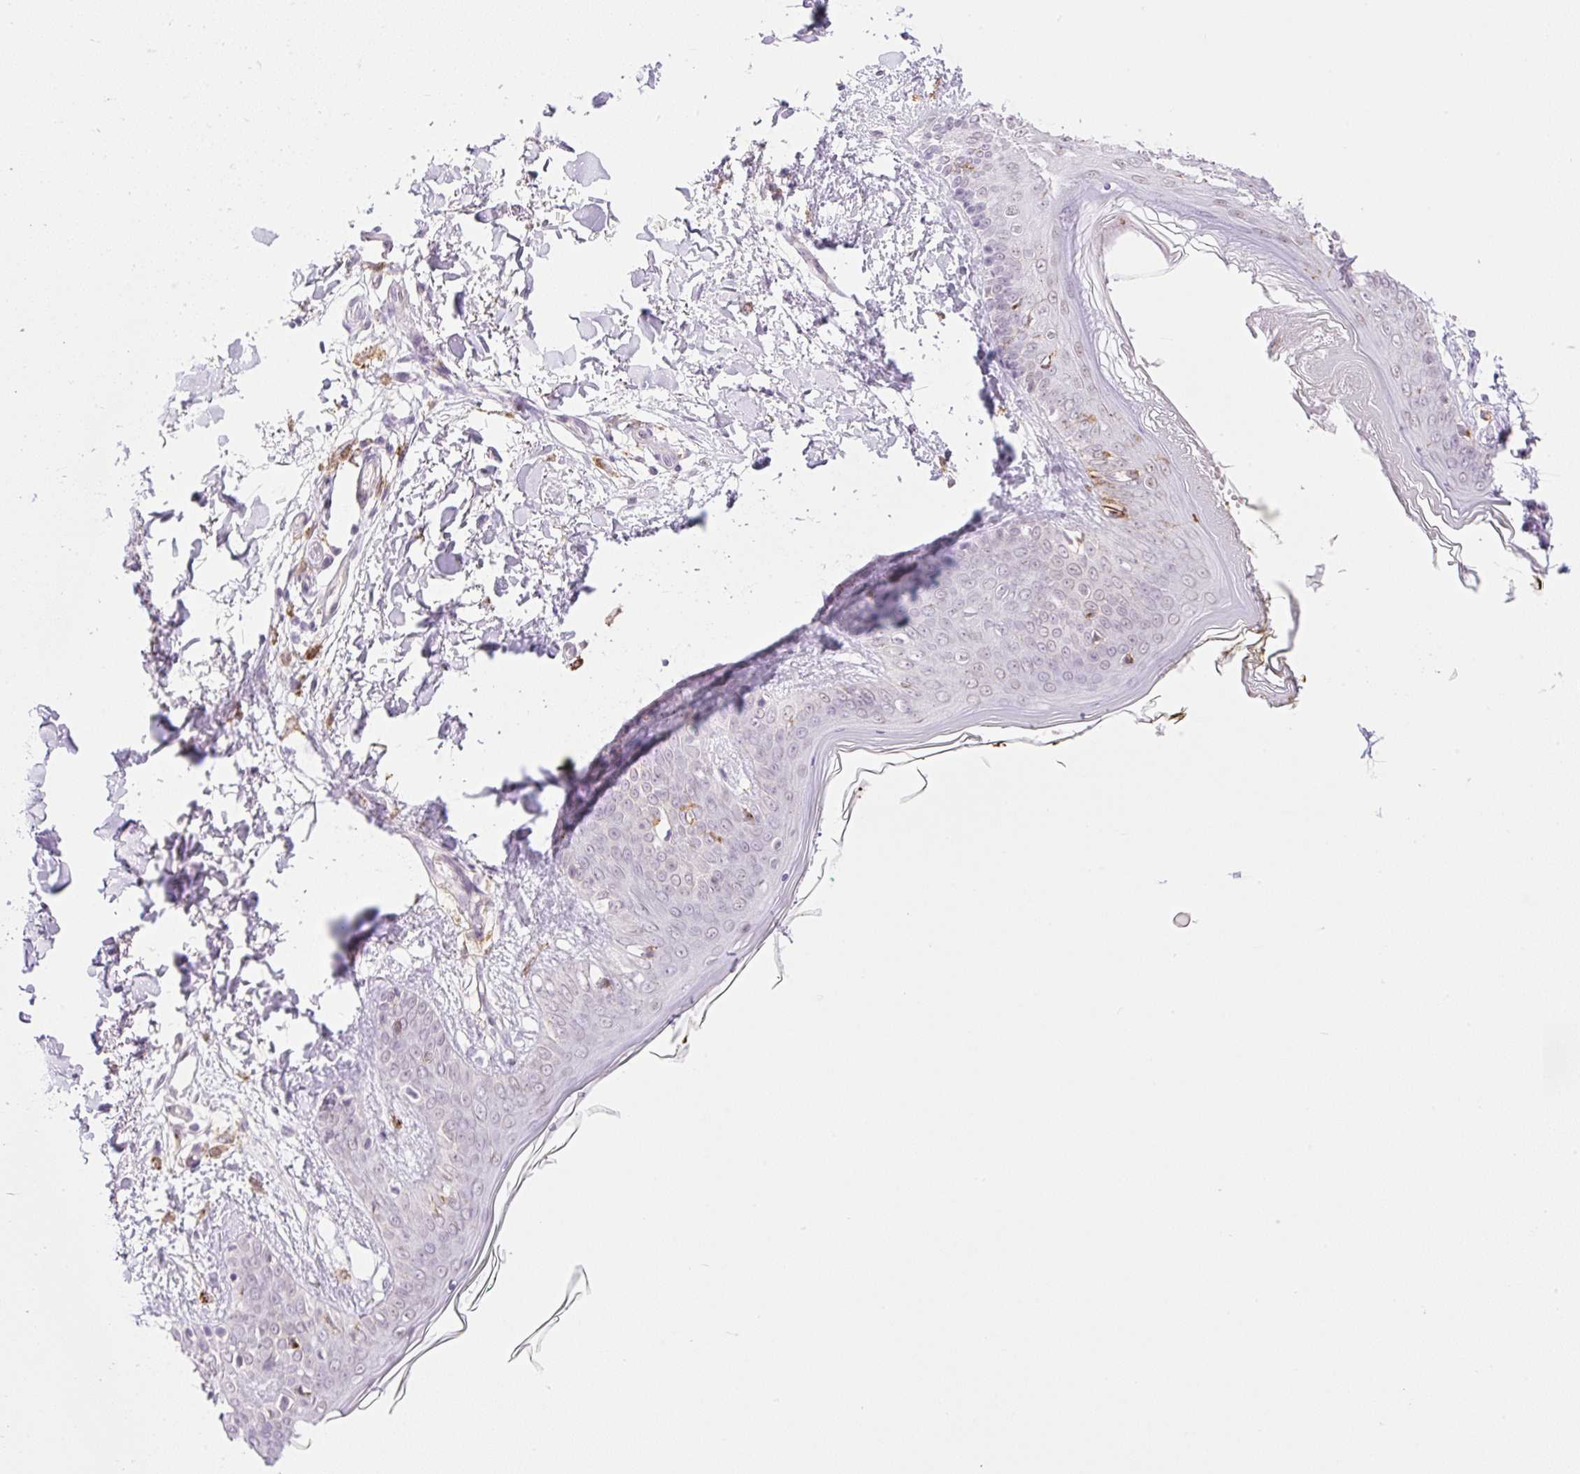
{"staining": {"intensity": "negative", "quantity": "none", "location": "none"}, "tissue": "skin", "cell_type": "Fibroblasts", "image_type": "normal", "snomed": [{"axis": "morphology", "description": "Normal tissue, NOS"}, {"axis": "topography", "description": "Skin"}], "caption": "Immunohistochemistry micrograph of unremarkable human skin stained for a protein (brown), which displays no positivity in fibroblasts. (Brightfield microscopy of DAB (3,3'-diaminobenzidine) immunohistochemistry (IHC) at high magnification).", "gene": "PALM3", "patient": {"sex": "female", "age": 34}}